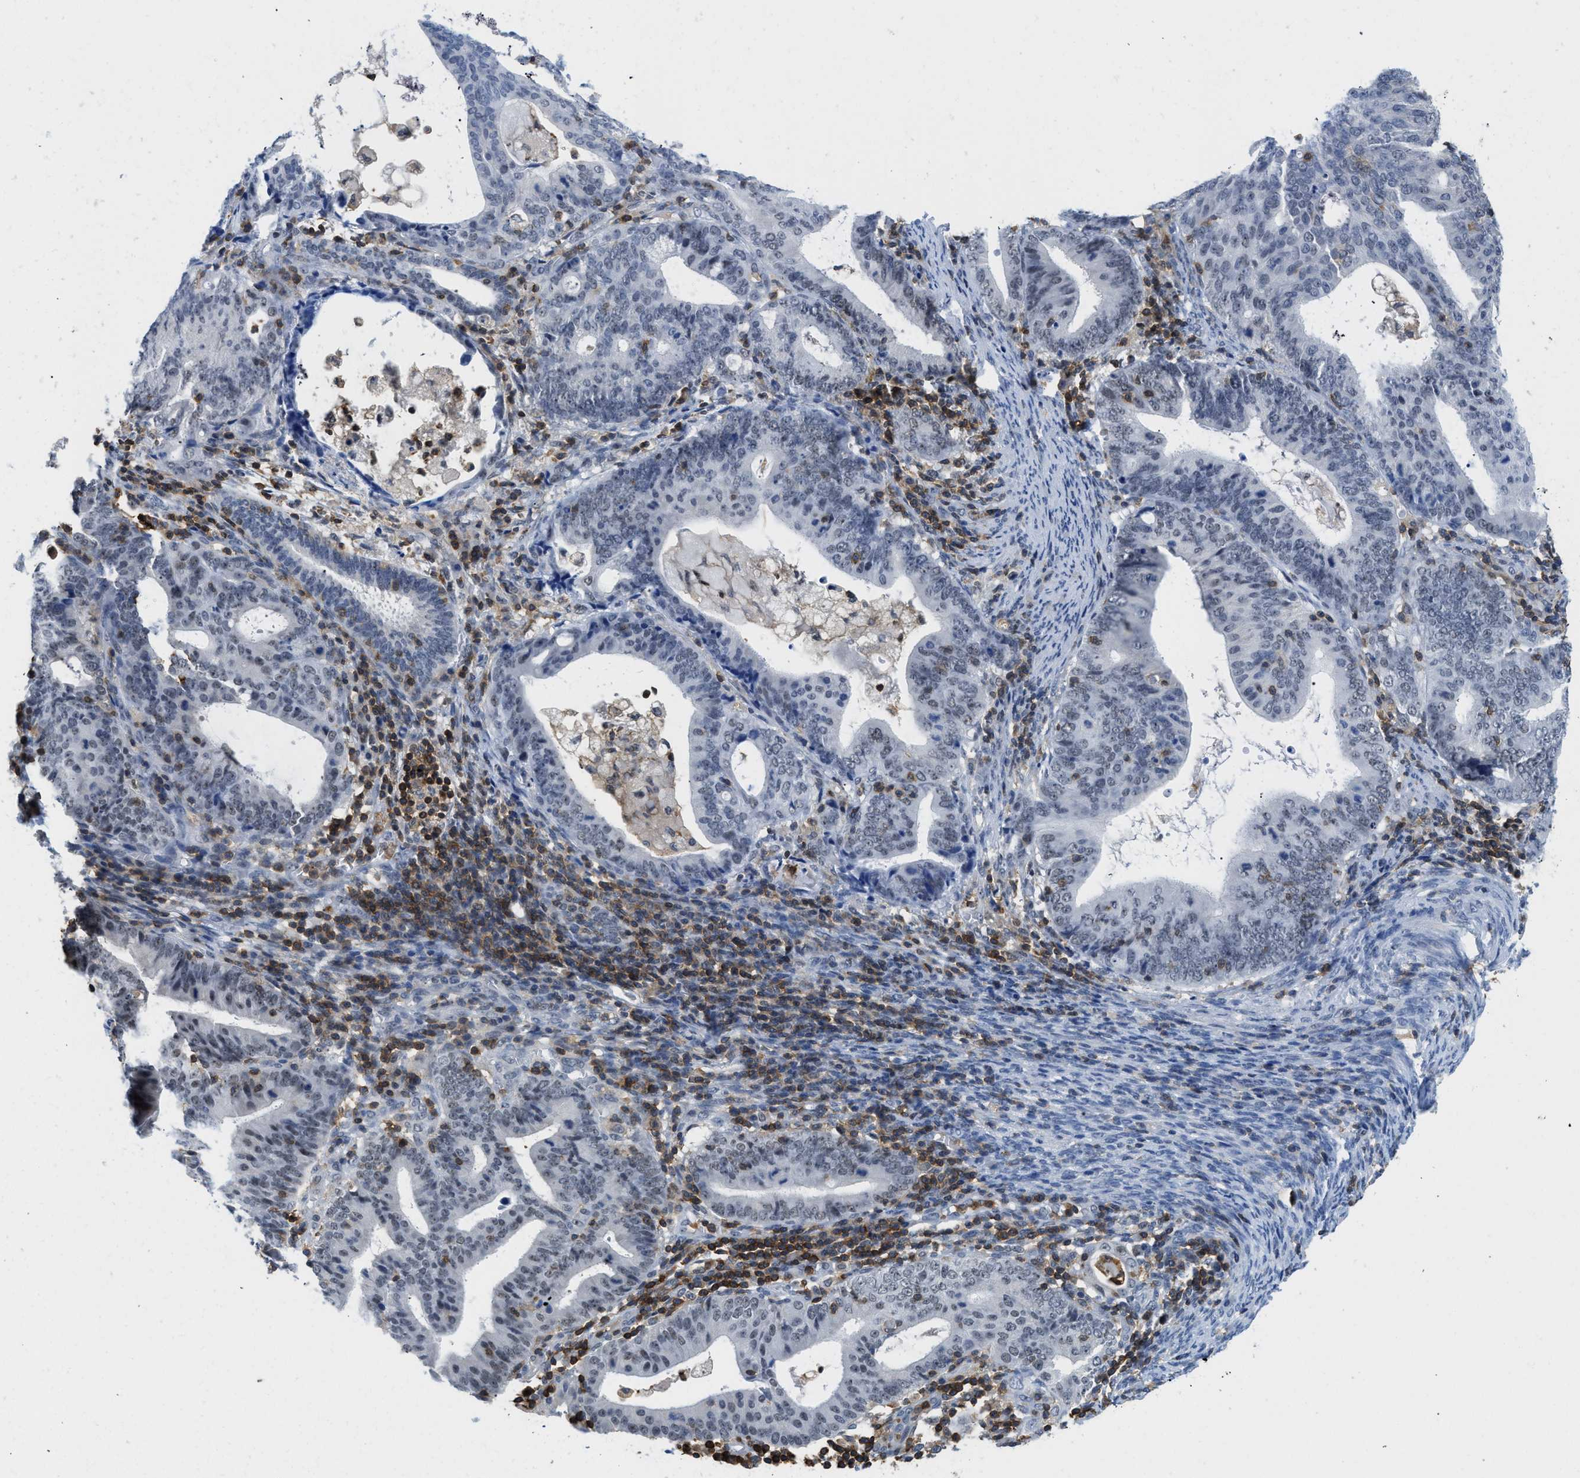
{"staining": {"intensity": "negative", "quantity": "none", "location": "none"}, "tissue": "endometrial cancer", "cell_type": "Tumor cells", "image_type": "cancer", "snomed": [{"axis": "morphology", "description": "Adenocarcinoma, NOS"}, {"axis": "topography", "description": "Uterus"}], "caption": "The IHC photomicrograph has no significant expression in tumor cells of endometrial adenocarcinoma tissue.", "gene": "FAM151A", "patient": {"sex": "female", "age": 83}}